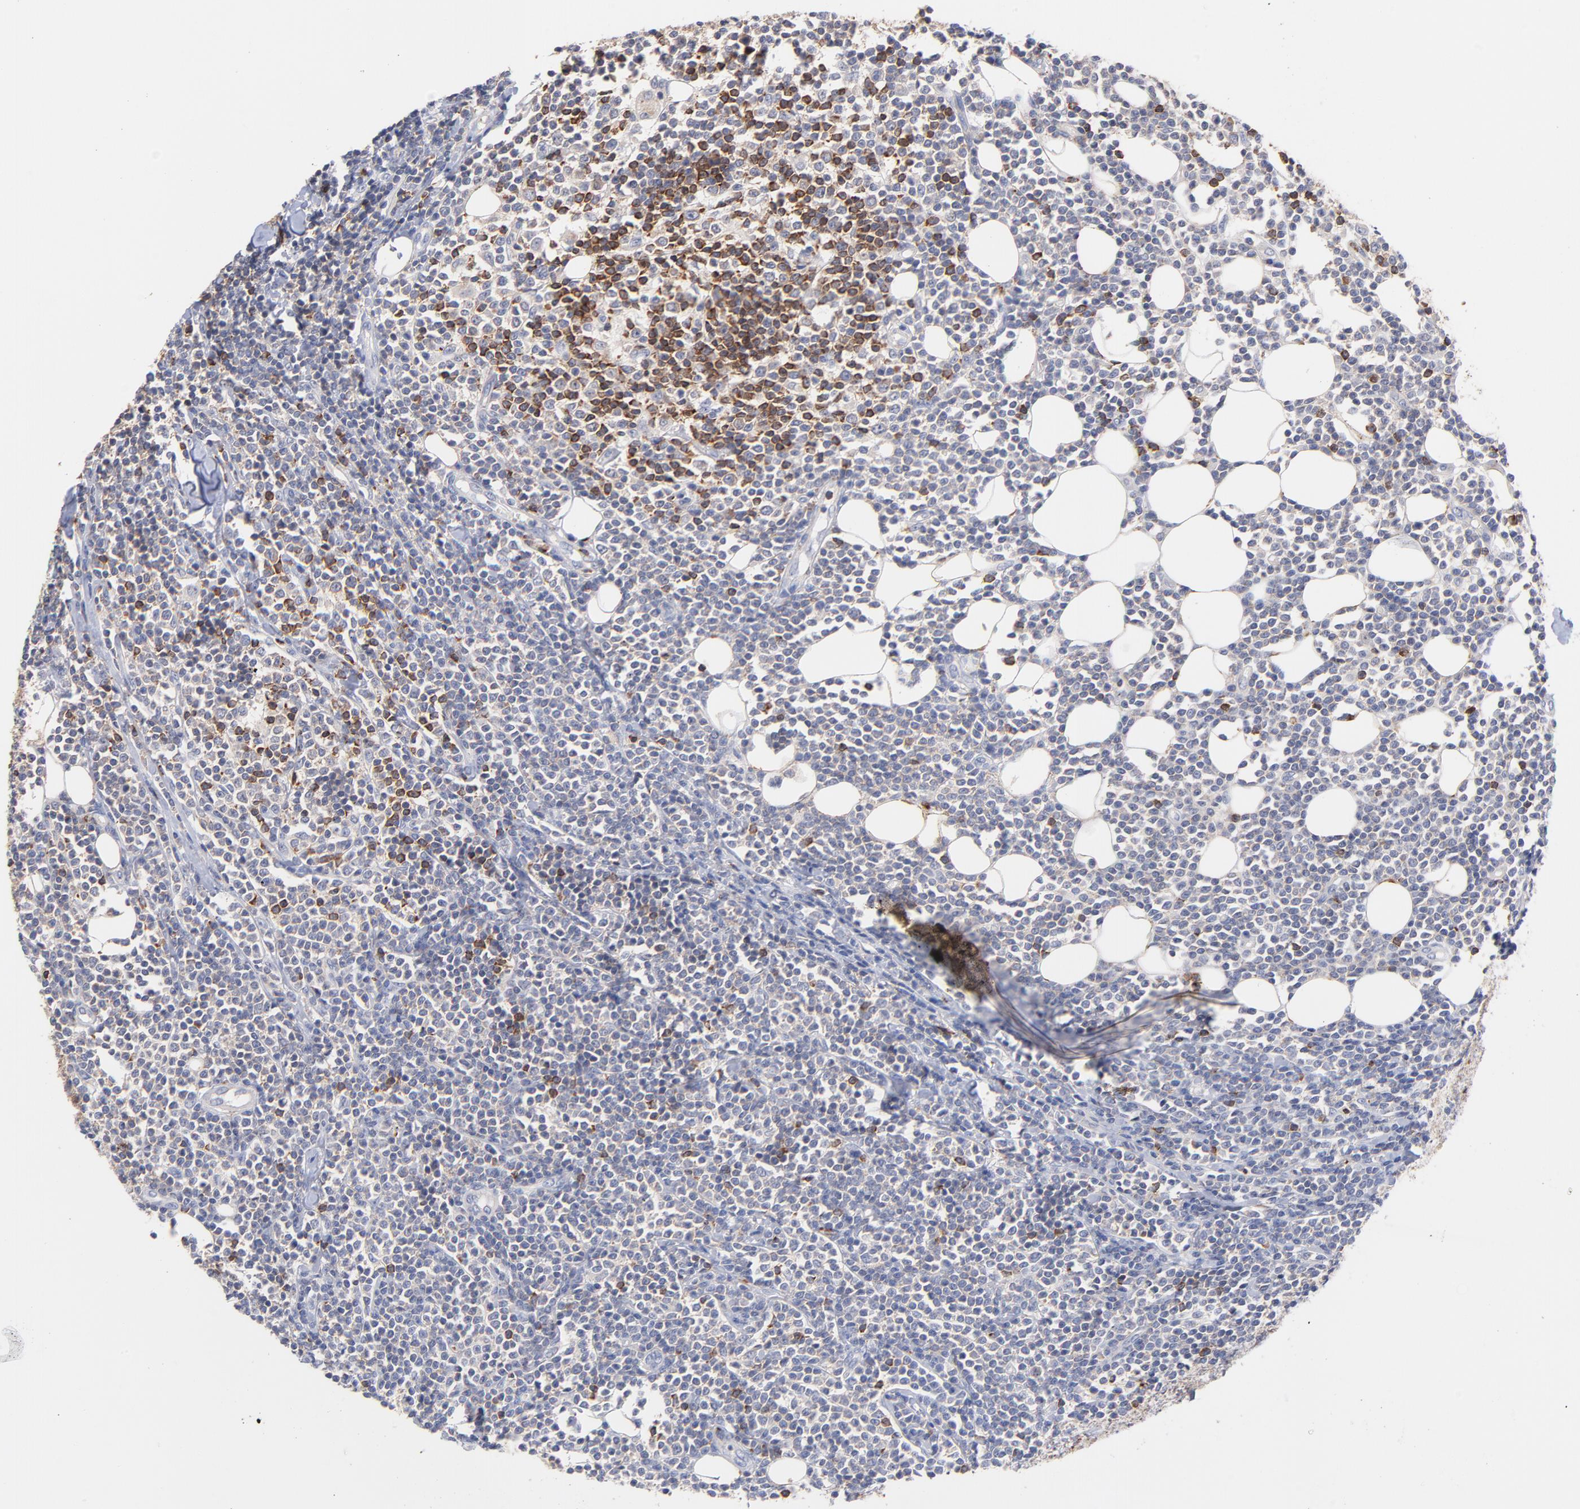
{"staining": {"intensity": "negative", "quantity": "none", "location": "none"}, "tissue": "lymphoma", "cell_type": "Tumor cells", "image_type": "cancer", "snomed": [{"axis": "morphology", "description": "Malignant lymphoma, non-Hodgkin's type, Low grade"}, {"axis": "topography", "description": "Soft tissue"}], "caption": "An image of human lymphoma is negative for staining in tumor cells. (DAB (3,3'-diaminobenzidine) immunohistochemistry with hematoxylin counter stain).", "gene": "KREMEN2", "patient": {"sex": "male", "age": 92}}